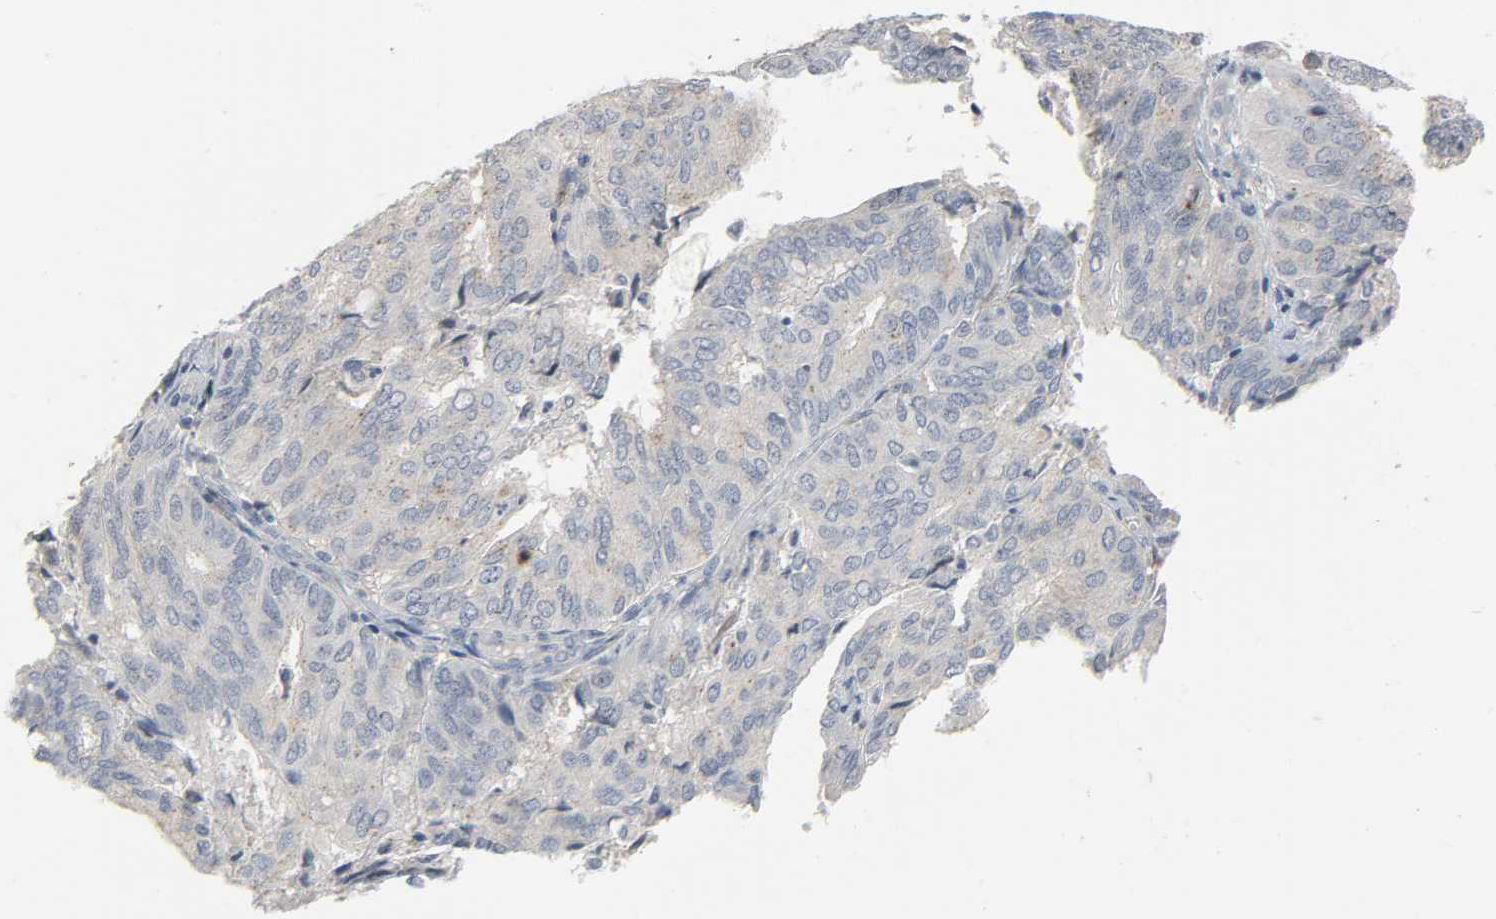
{"staining": {"intensity": "weak", "quantity": "25%-75%", "location": "cytoplasmic/membranous"}, "tissue": "endometrial cancer", "cell_type": "Tumor cells", "image_type": "cancer", "snomed": [{"axis": "morphology", "description": "Adenocarcinoma, NOS"}, {"axis": "topography", "description": "Uterus"}], "caption": "A histopathology image of endometrial cancer (adenocarcinoma) stained for a protein demonstrates weak cytoplasmic/membranous brown staining in tumor cells.", "gene": "CD4", "patient": {"sex": "female", "age": 60}}